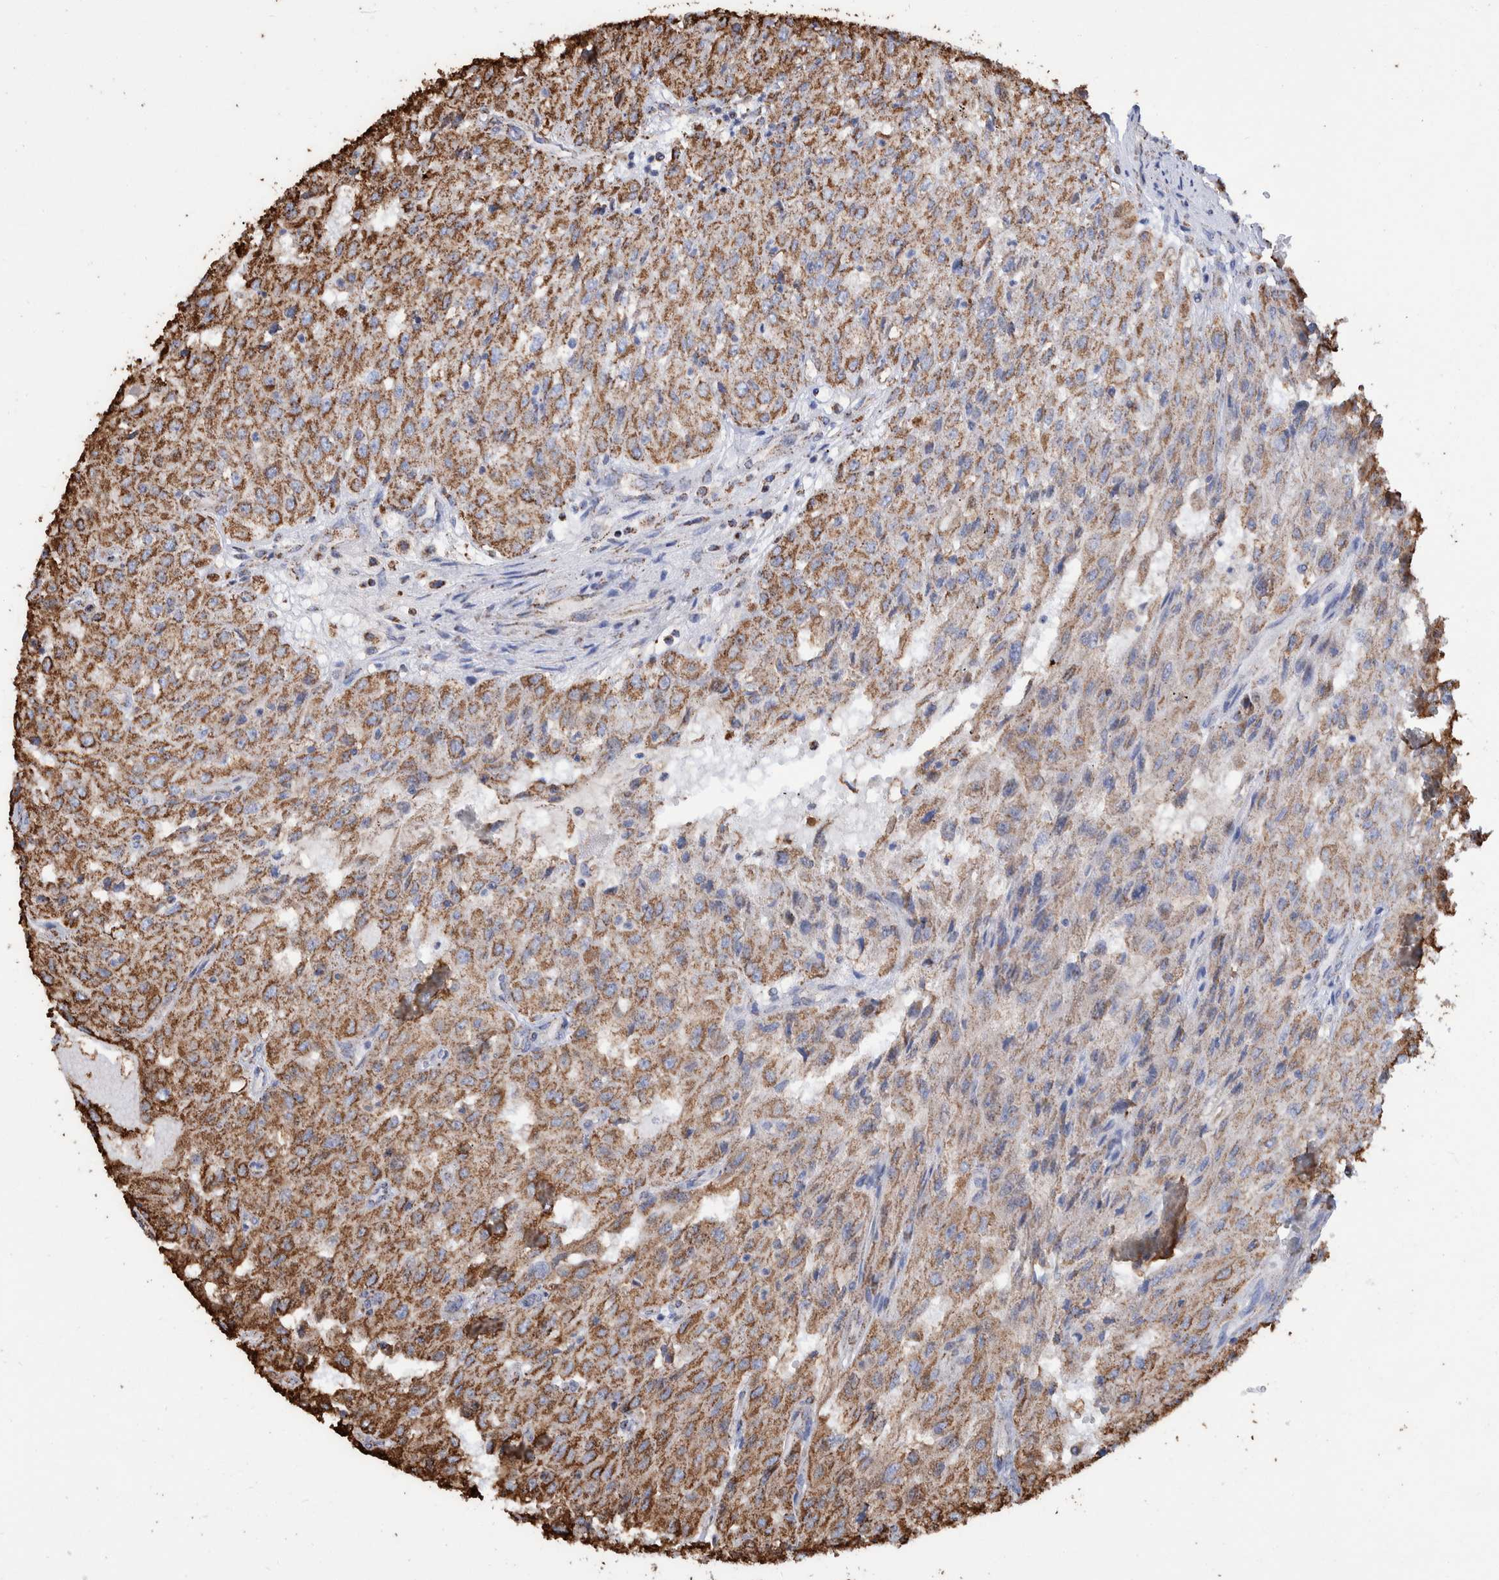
{"staining": {"intensity": "strong", "quantity": ">75%", "location": "cytoplasmic/membranous"}, "tissue": "renal cancer", "cell_type": "Tumor cells", "image_type": "cancer", "snomed": [{"axis": "morphology", "description": "Adenocarcinoma, NOS"}, {"axis": "topography", "description": "Kidney"}], "caption": "The histopathology image displays immunohistochemical staining of renal cancer (adenocarcinoma). There is strong cytoplasmic/membranous expression is identified in about >75% of tumor cells.", "gene": "VPS26C", "patient": {"sex": "female", "age": 54}}